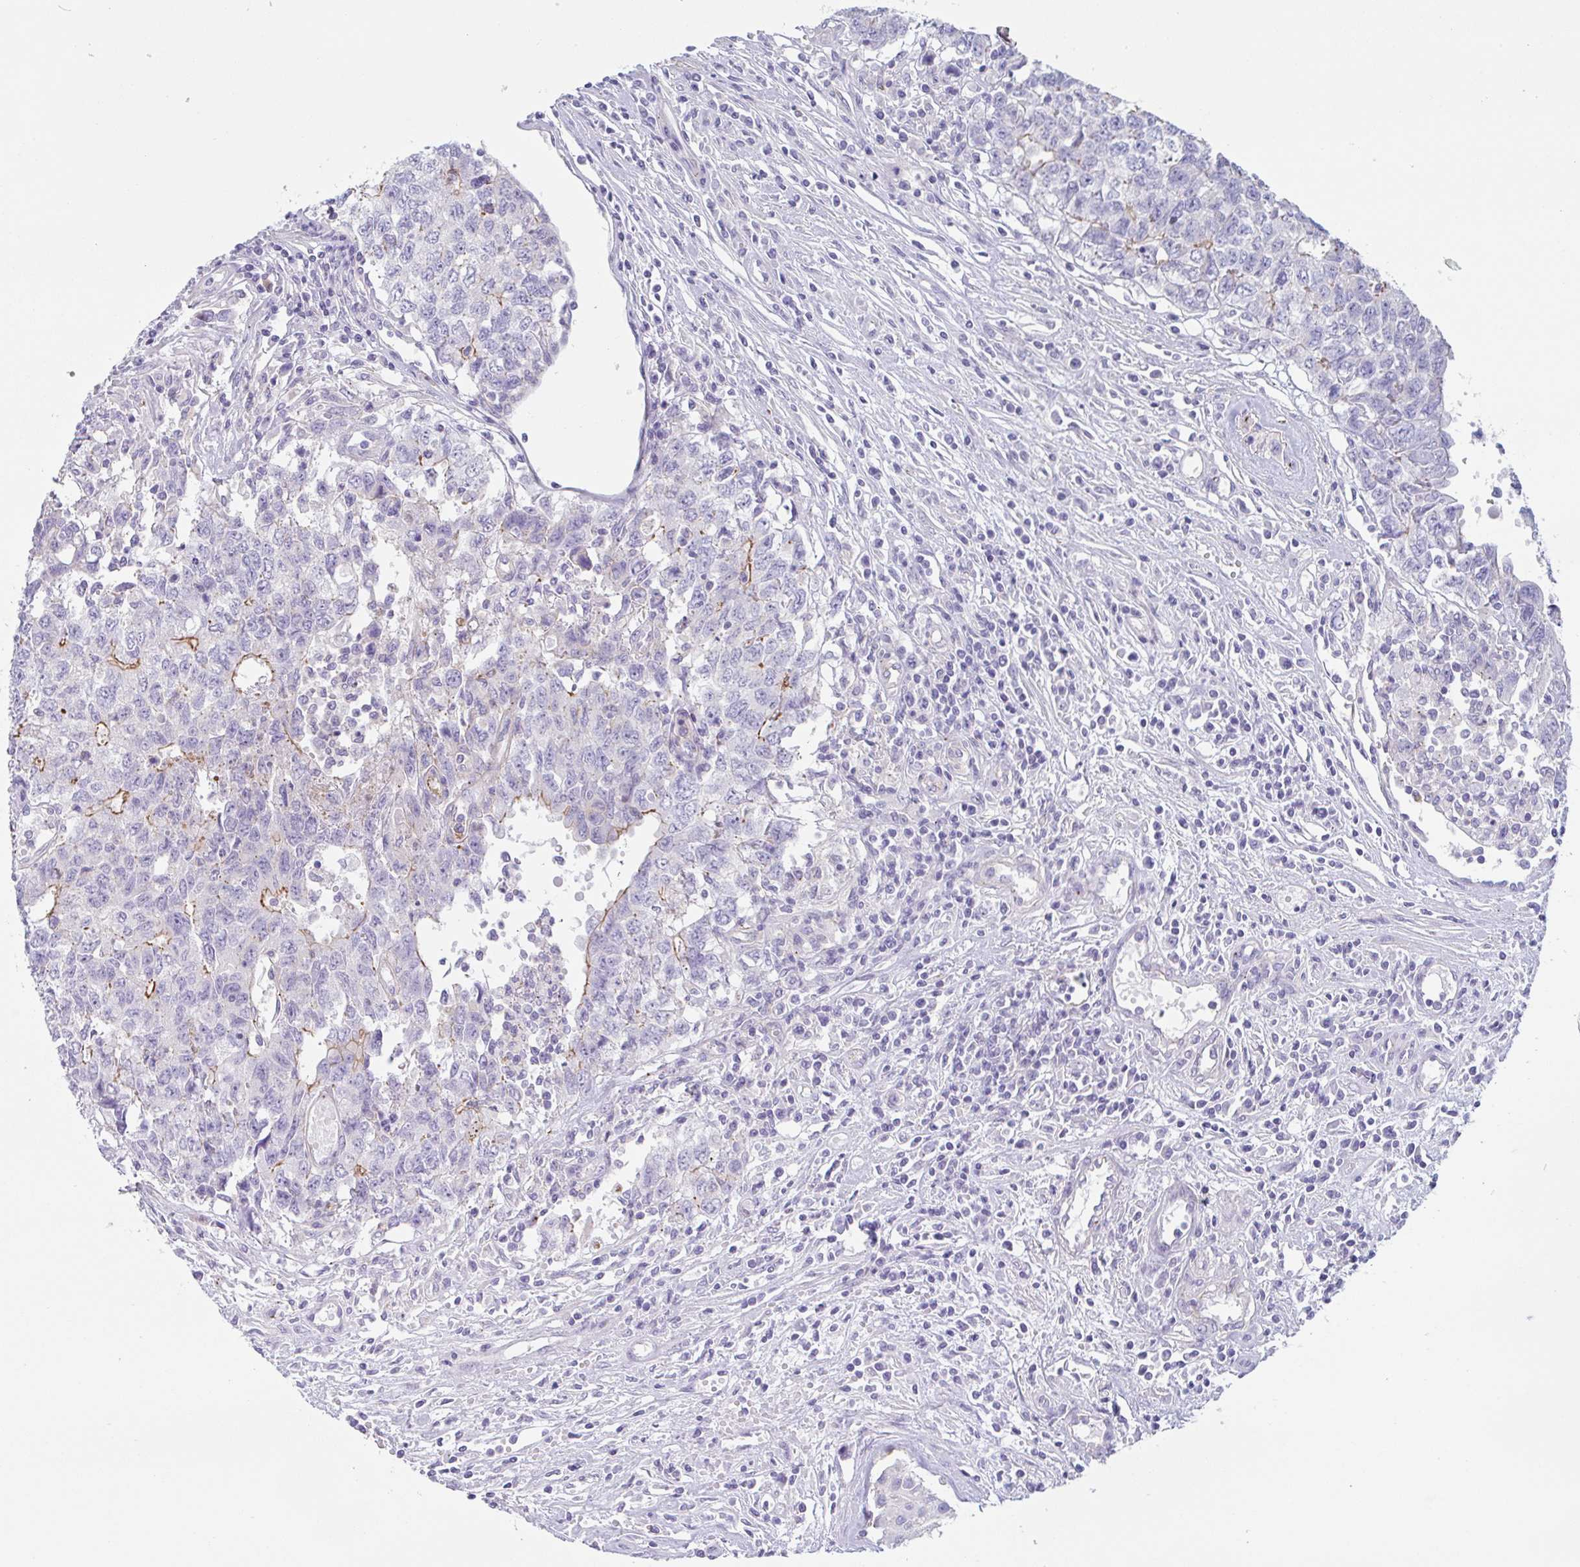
{"staining": {"intensity": "moderate", "quantity": "<25%", "location": "cytoplasmic/membranous"}, "tissue": "testis cancer", "cell_type": "Tumor cells", "image_type": "cancer", "snomed": [{"axis": "morphology", "description": "Carcinoma, Embryonal, NOS"}, {"axis": "topography", "description": "Testis"}], "caption": "Protein expression by immunohistochemistry exhibits moderate cytoplasmic/membranous positivity in approximately <25% of tumor cells in testis embryonal carcinoma.", "gene": "LENG9", "patient": {"sex": "male", "age": 34}}